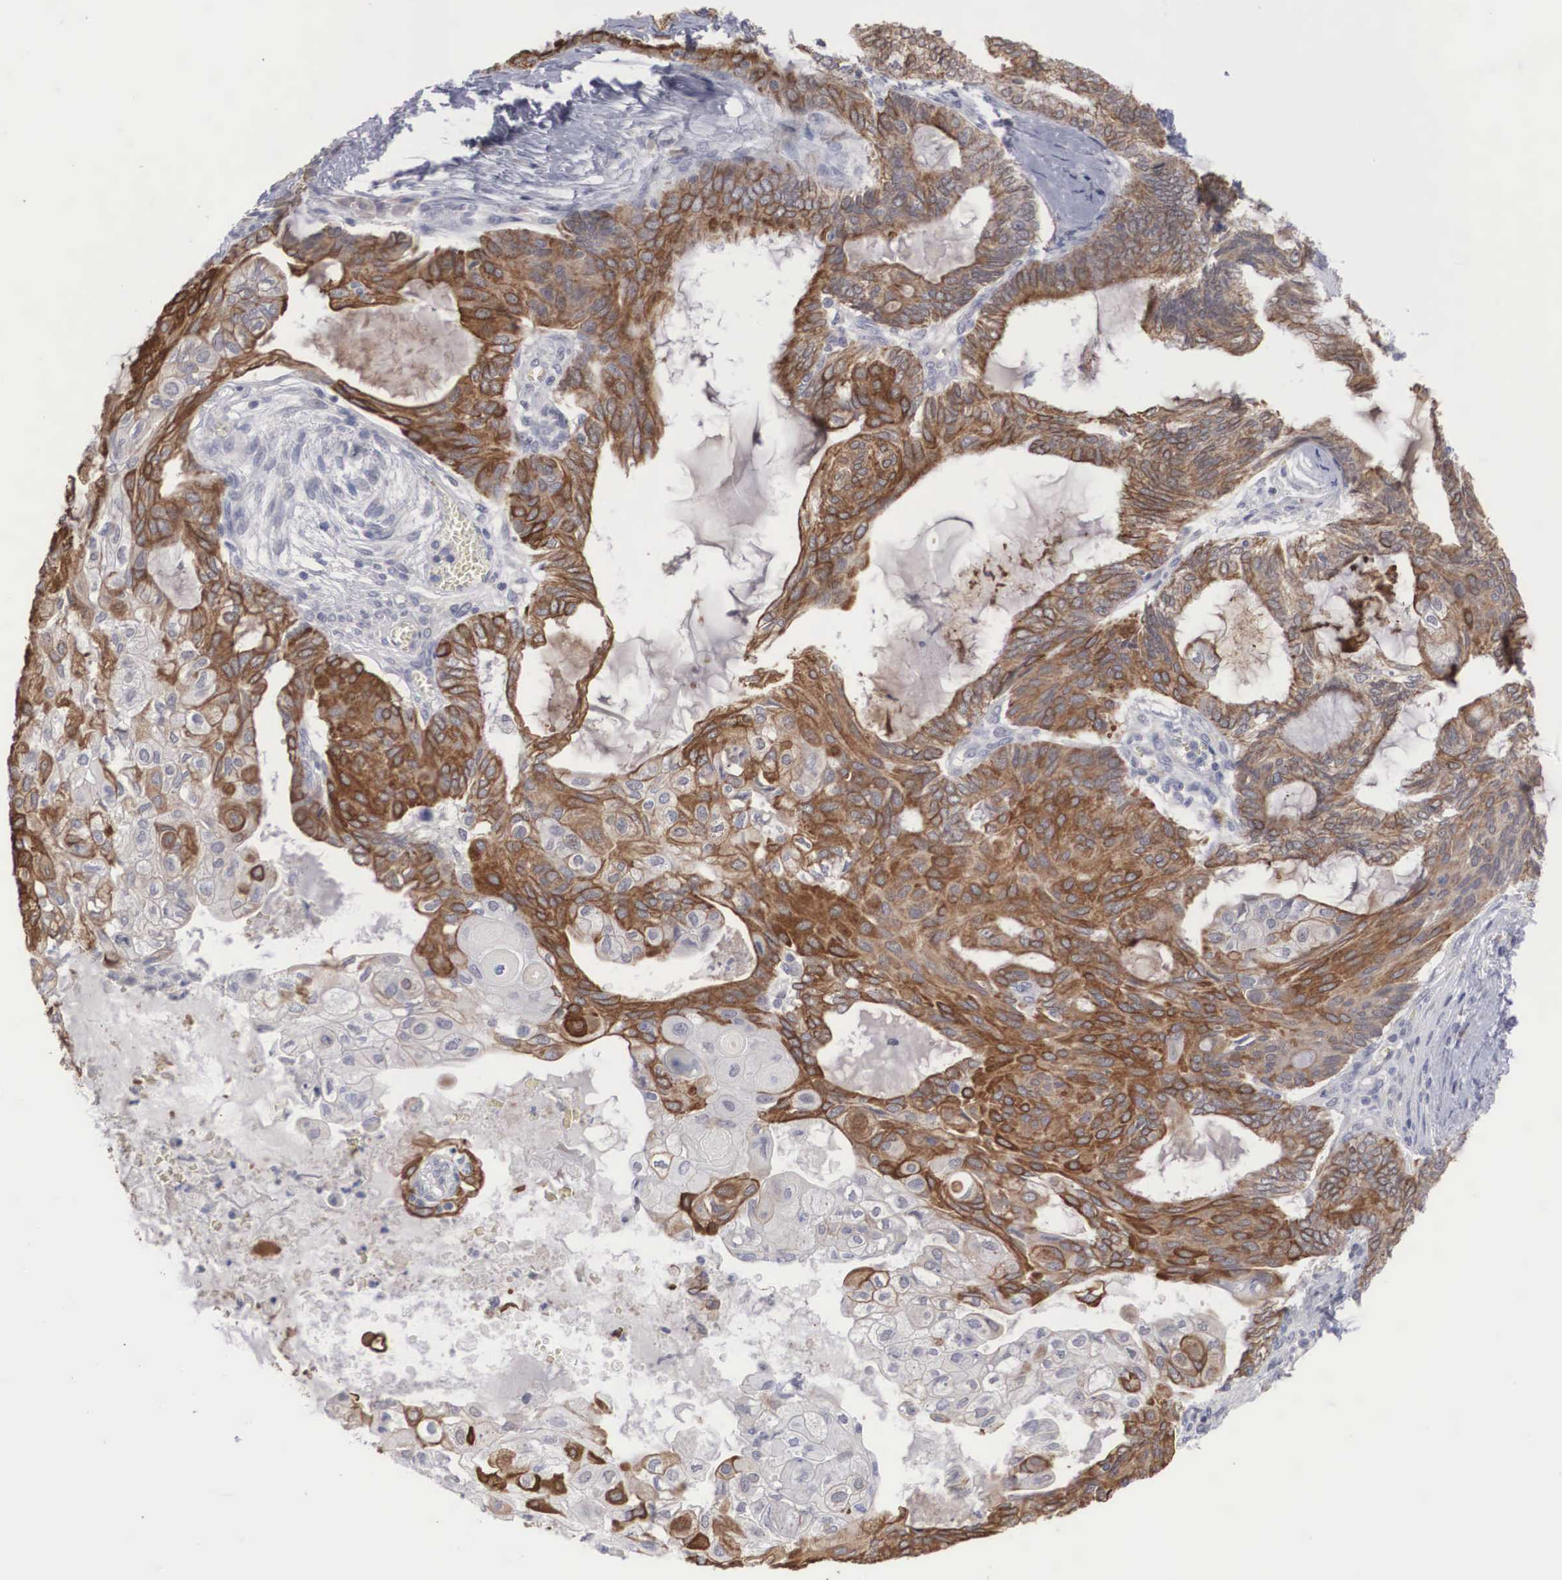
{"staining": {"intensity": "moderate", "quantity": "25%-75%", "location": "cytoplasmic/membranous"}, "tissue": "endometrial cancer", "cell_type": "Tumor cells", "image_type": "cancer", "snomed": [{"axis": "morphology", "description": "Adenocarcinoma, NOS"}, {"axis": "topography", "description": "Endometrium"}], "caption": "A micrograph of endometrial cancer stained for a protein shows moderate cytoplasmic/membranous brown staining in tumor cells.", "gene": "WDR89", "patient": {"sex": "female", "age": 79}}